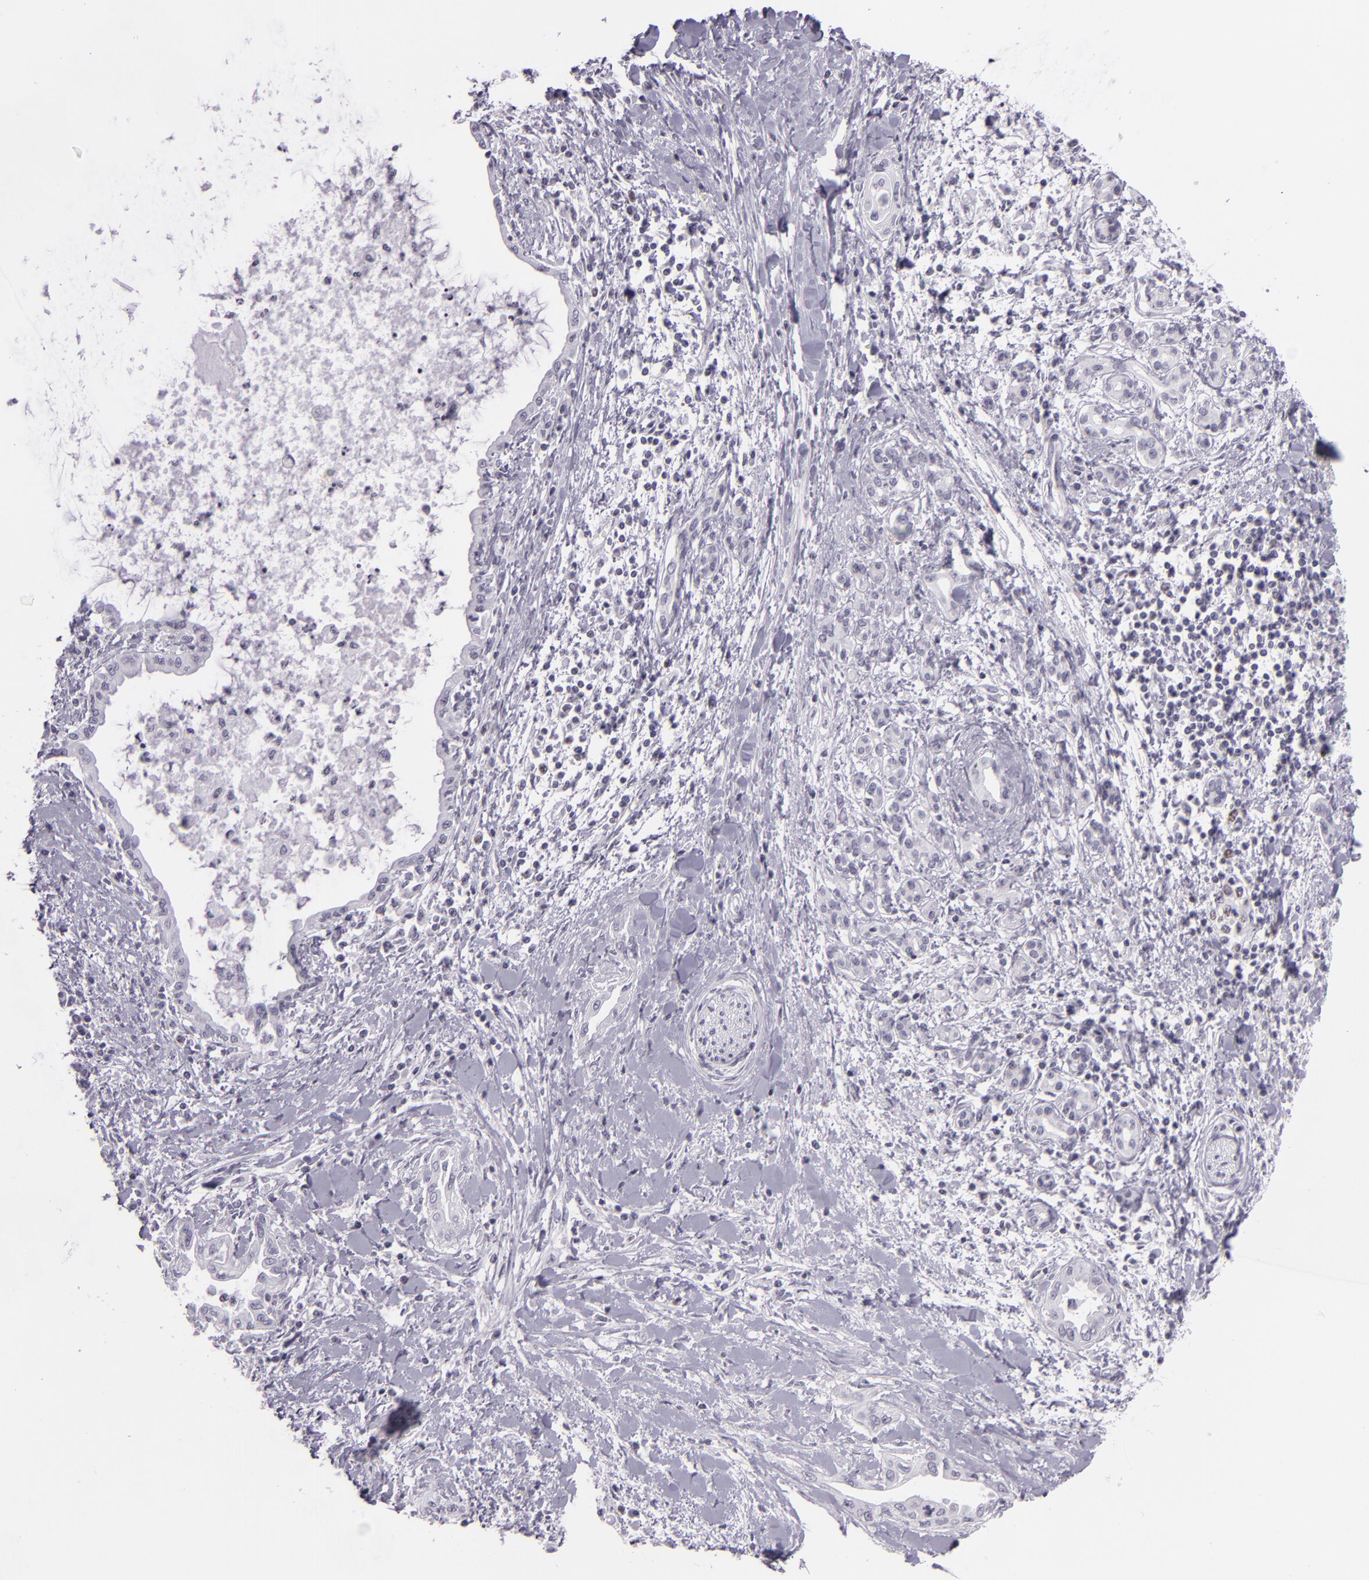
{"staining": {"intensity": "negative", "quantity": "none", "location": "none"}, "tissue": "pancreatic cancer", "cell_type": "Tumor cells", "image_type": "cancer", "snomed": [{"axis": "morphology", "description": "Adenocarcinoma, NOS"}, {"axis": "topography", "description": "Pancreas"}], "caption": "Protein analysis of pancreatic adenocarcinoma reveals no significant expression in tumor cells.", "gene": "MCM3", "patient": {"sex": "female", "age": 64}}